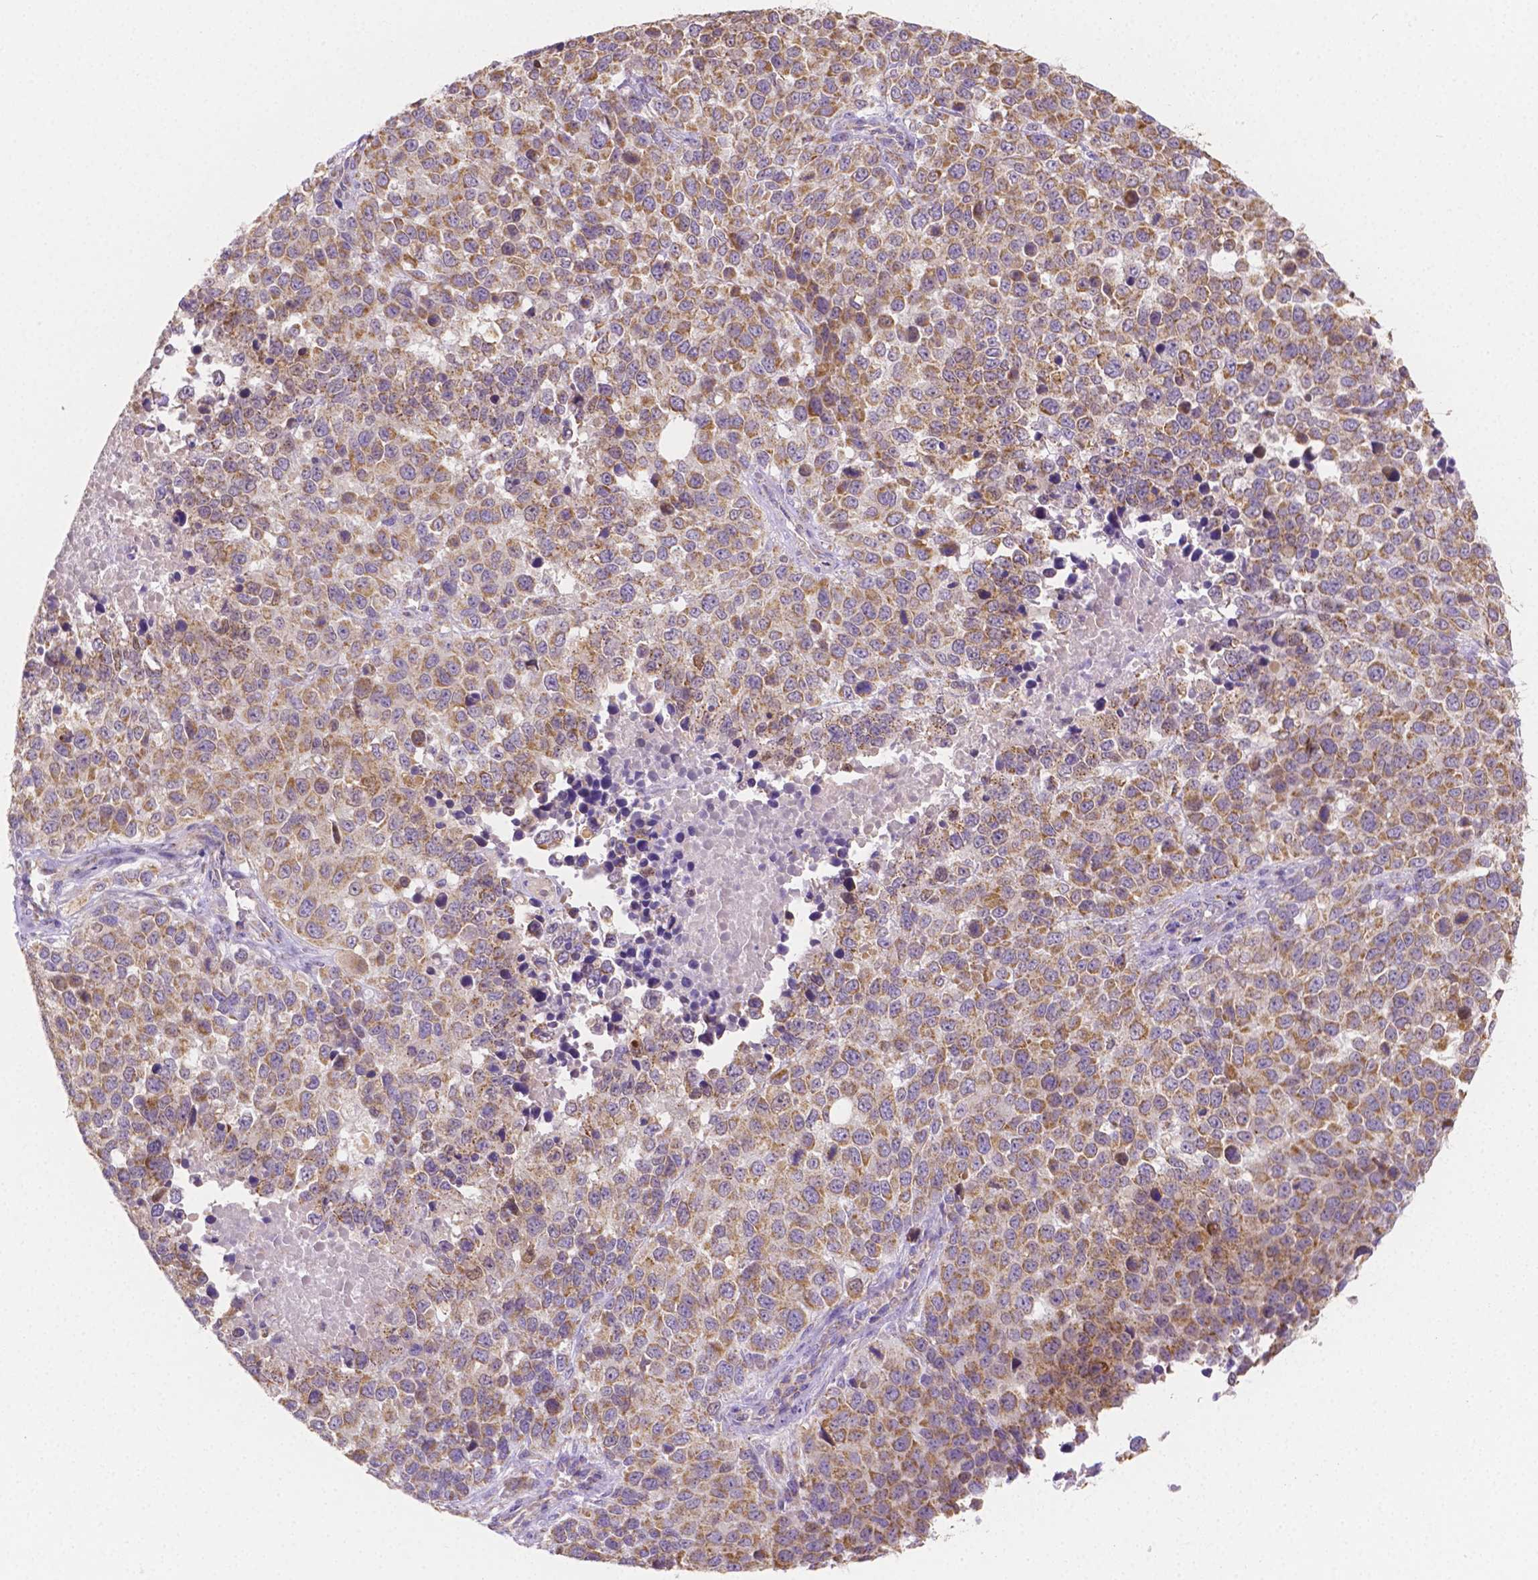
{"staining": {"intensity": "moderate", "quantity": ">75%", "location": "cytoplasmic/membranous"}, "tissue": "melanoma", "cell_type": "Tumor cells", "image_type": "cancer", "snomed": [{"axis": "morphology", "description": "Malignant melanoma, Metastatic site"}, {"axis": "topography", "description": "Skin"}], "caption": "Malignant melanoma (metastatic site) tissue exhibits moderate cytoplasmic/membranous staining in approximately >75% of tumor cells, visualized by immunohistochemistry.", "gene": "SGTB", "patient": {"sex": "male", "age": 84}}